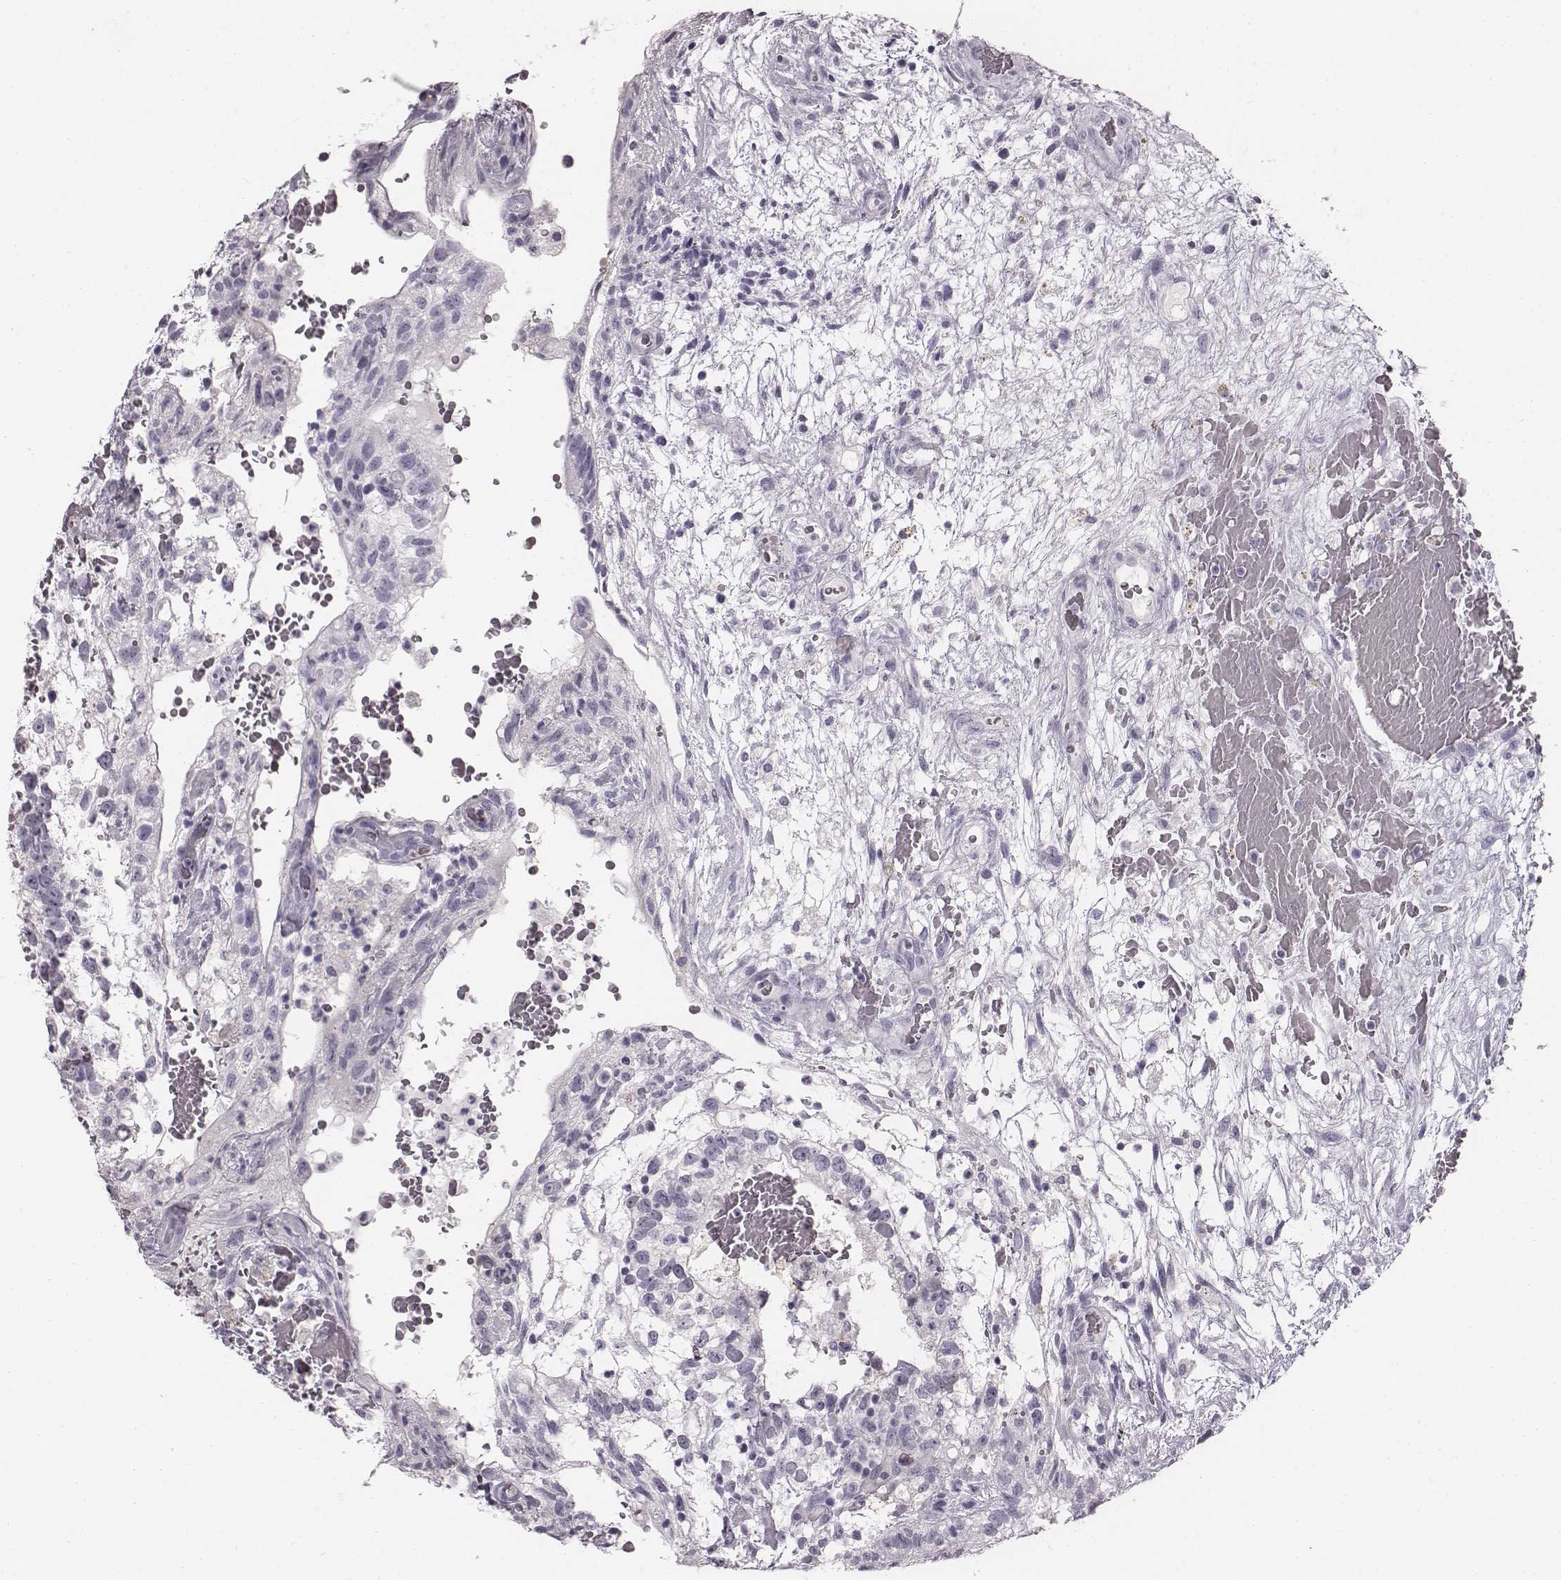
{"staining": {"intensity": "negative", "quantity": "none", "location": "none"}, "tissue": "testis cancer", "cell_type": "Tumor cells", "image_type": "cancer", "snomed": [{"axis": "morphology", "description": "Normal tissue, NOS"}, {"axis": "morphology", "description": "Carcinoma, Embryonal, NOS"}, {"axis": "topography", "description": "Testis"}], "caption": "Immunohistochemistry (IHC) histopathology image of testis cancer (embryonal carcinoma) stained for a protein (brown), which exhibits no staining in tumor cells. (DAB immunohistochemistry (IHC), high magnification).", "gene": "CRISP1", "patient": {"sex": "male", "age": 32}}